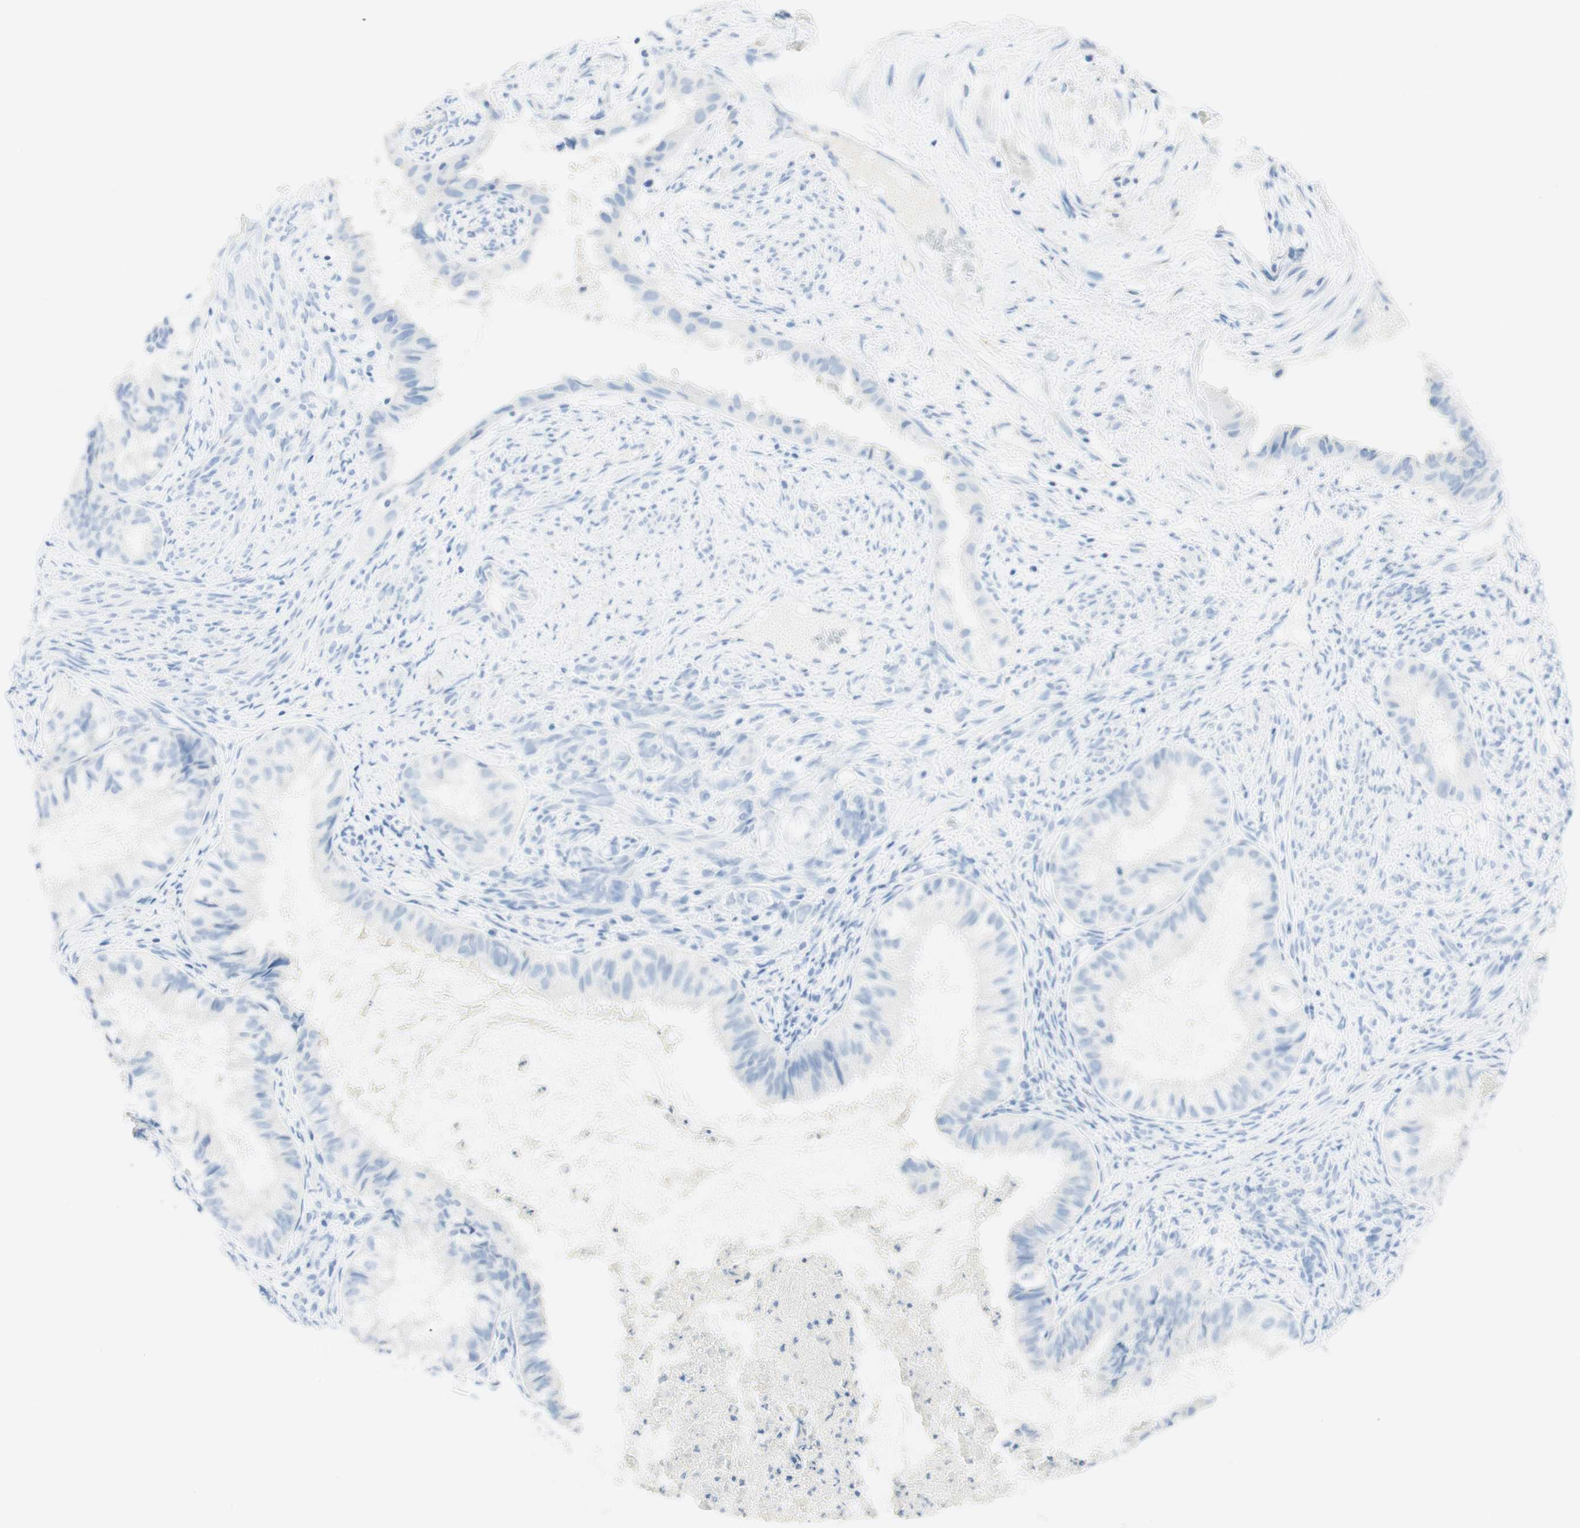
{"staining": {"intensity": "negative", "quantity": "none", "location": "none"}, "tissue": "cervical cancer", "cell_type": "Tumor cells", "image_type": "cancer", "snomed": [{"axis": "morphology", "description": "Normal tissue, NOS"}, {"axis": "morphology", "description": "Adenocarcinoma, NOS"}, {"axis": "topography", "description": "Cervix"}, {"axis": "topography", "description": "Endometrium"}], "caption": "This photomicrograph is of cervical adenocarcinoma stained with immunohistochemistry (IHC) to label a protein in brown with the nuclei are counter-stained blue. There is no staining in tumor cells.", "gene": "TPO", "patient": {"sex": "female", "age": 86}}